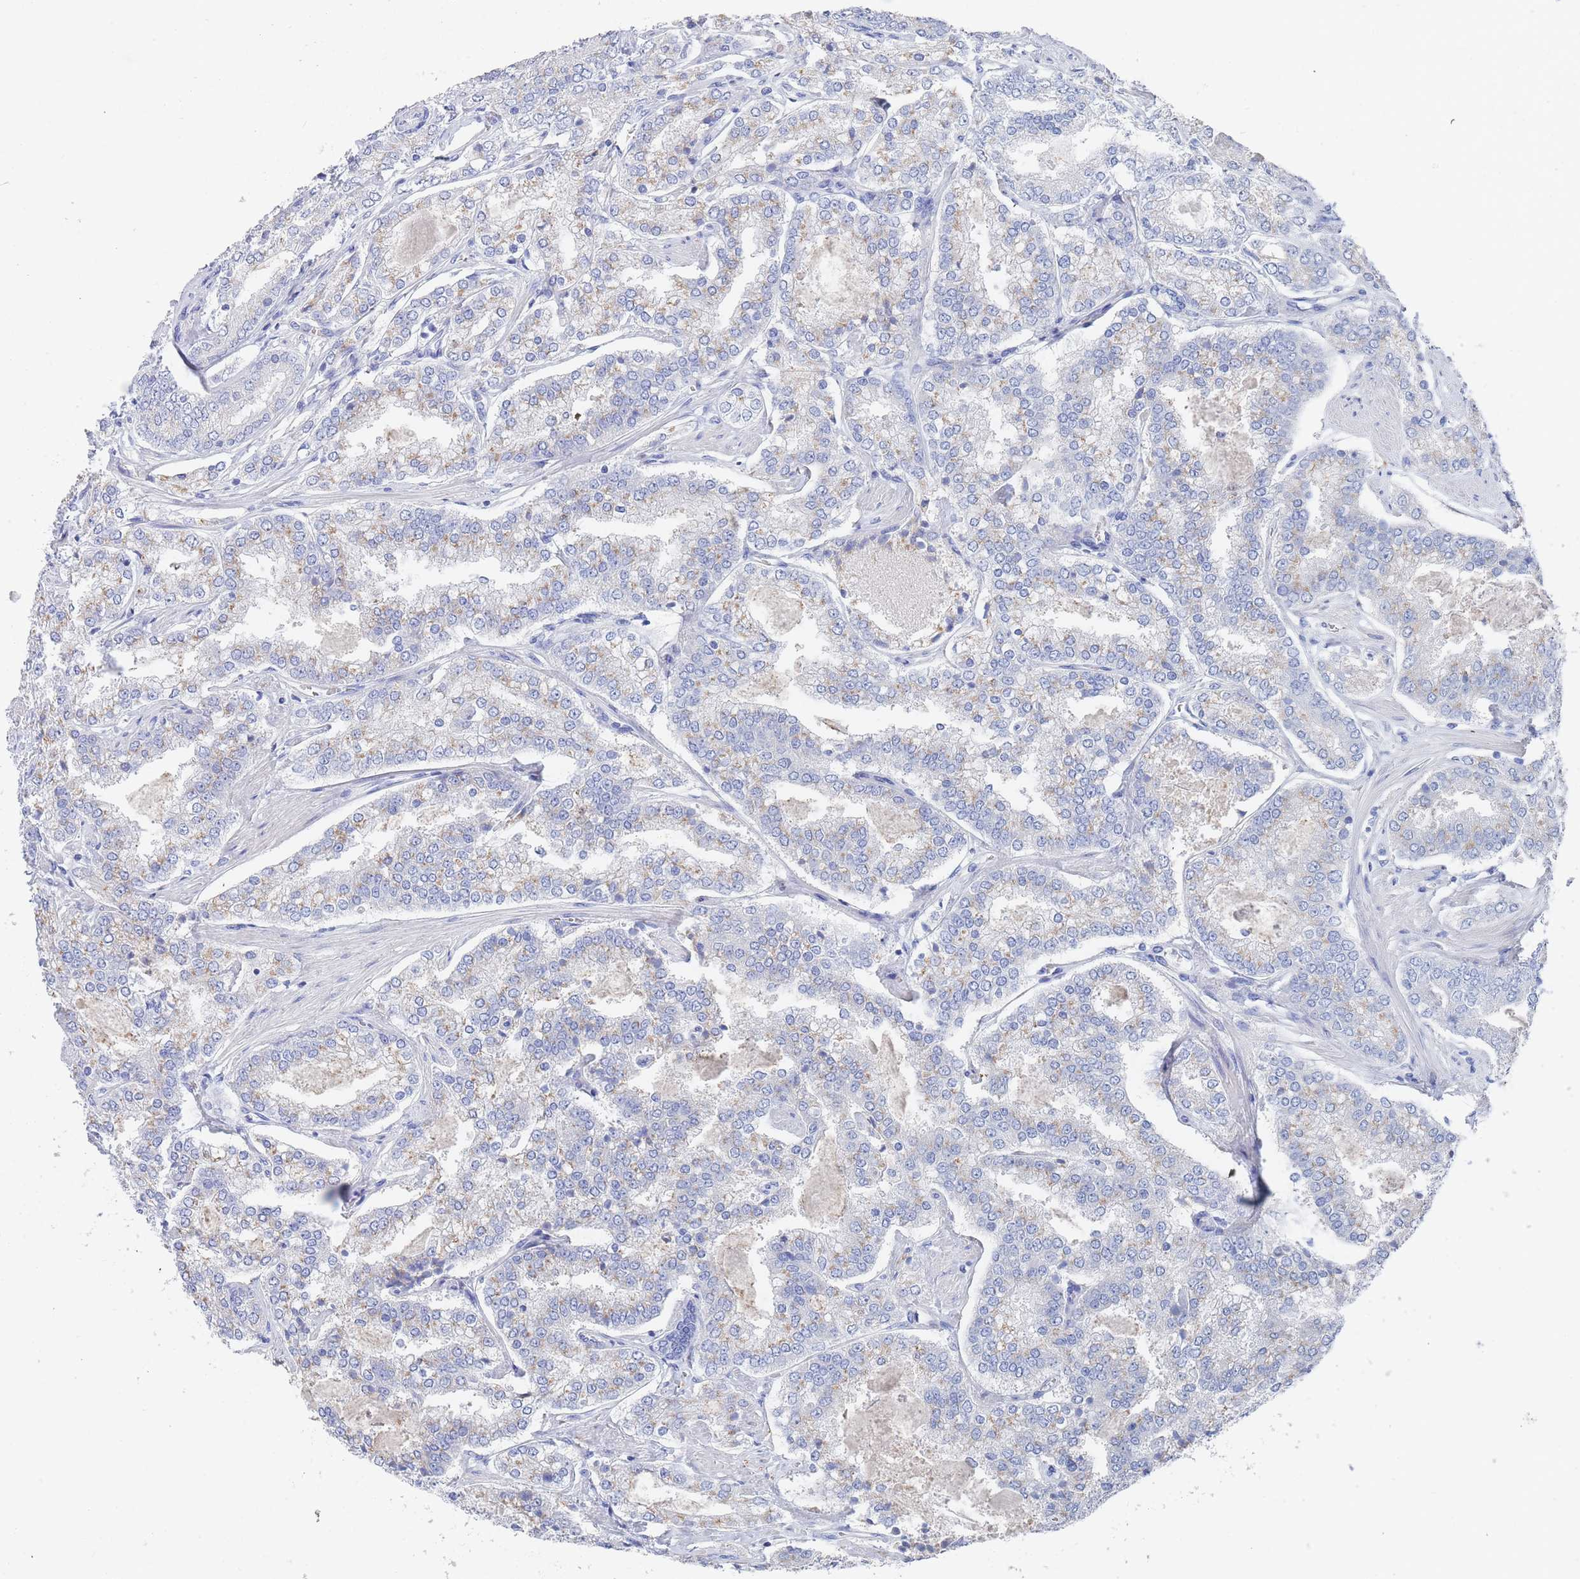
{"staining": {"intensity": "negative", "quantity": "none", "location": "none"}, "tissue": "prostate cancer", "cell_type": "Tumor cells", "image_type": "cancer", "snomed": [{"axis": "morphology", "description": "Adenocarcinoma, High grade"}, {"axis": "topography", "description": "Prostate"}], "caption": "An image of human prostate cancer is negative for staining in tumor cells.", "gene": "SLC25A35", "patient": {"sex": "male", "age": 63}}